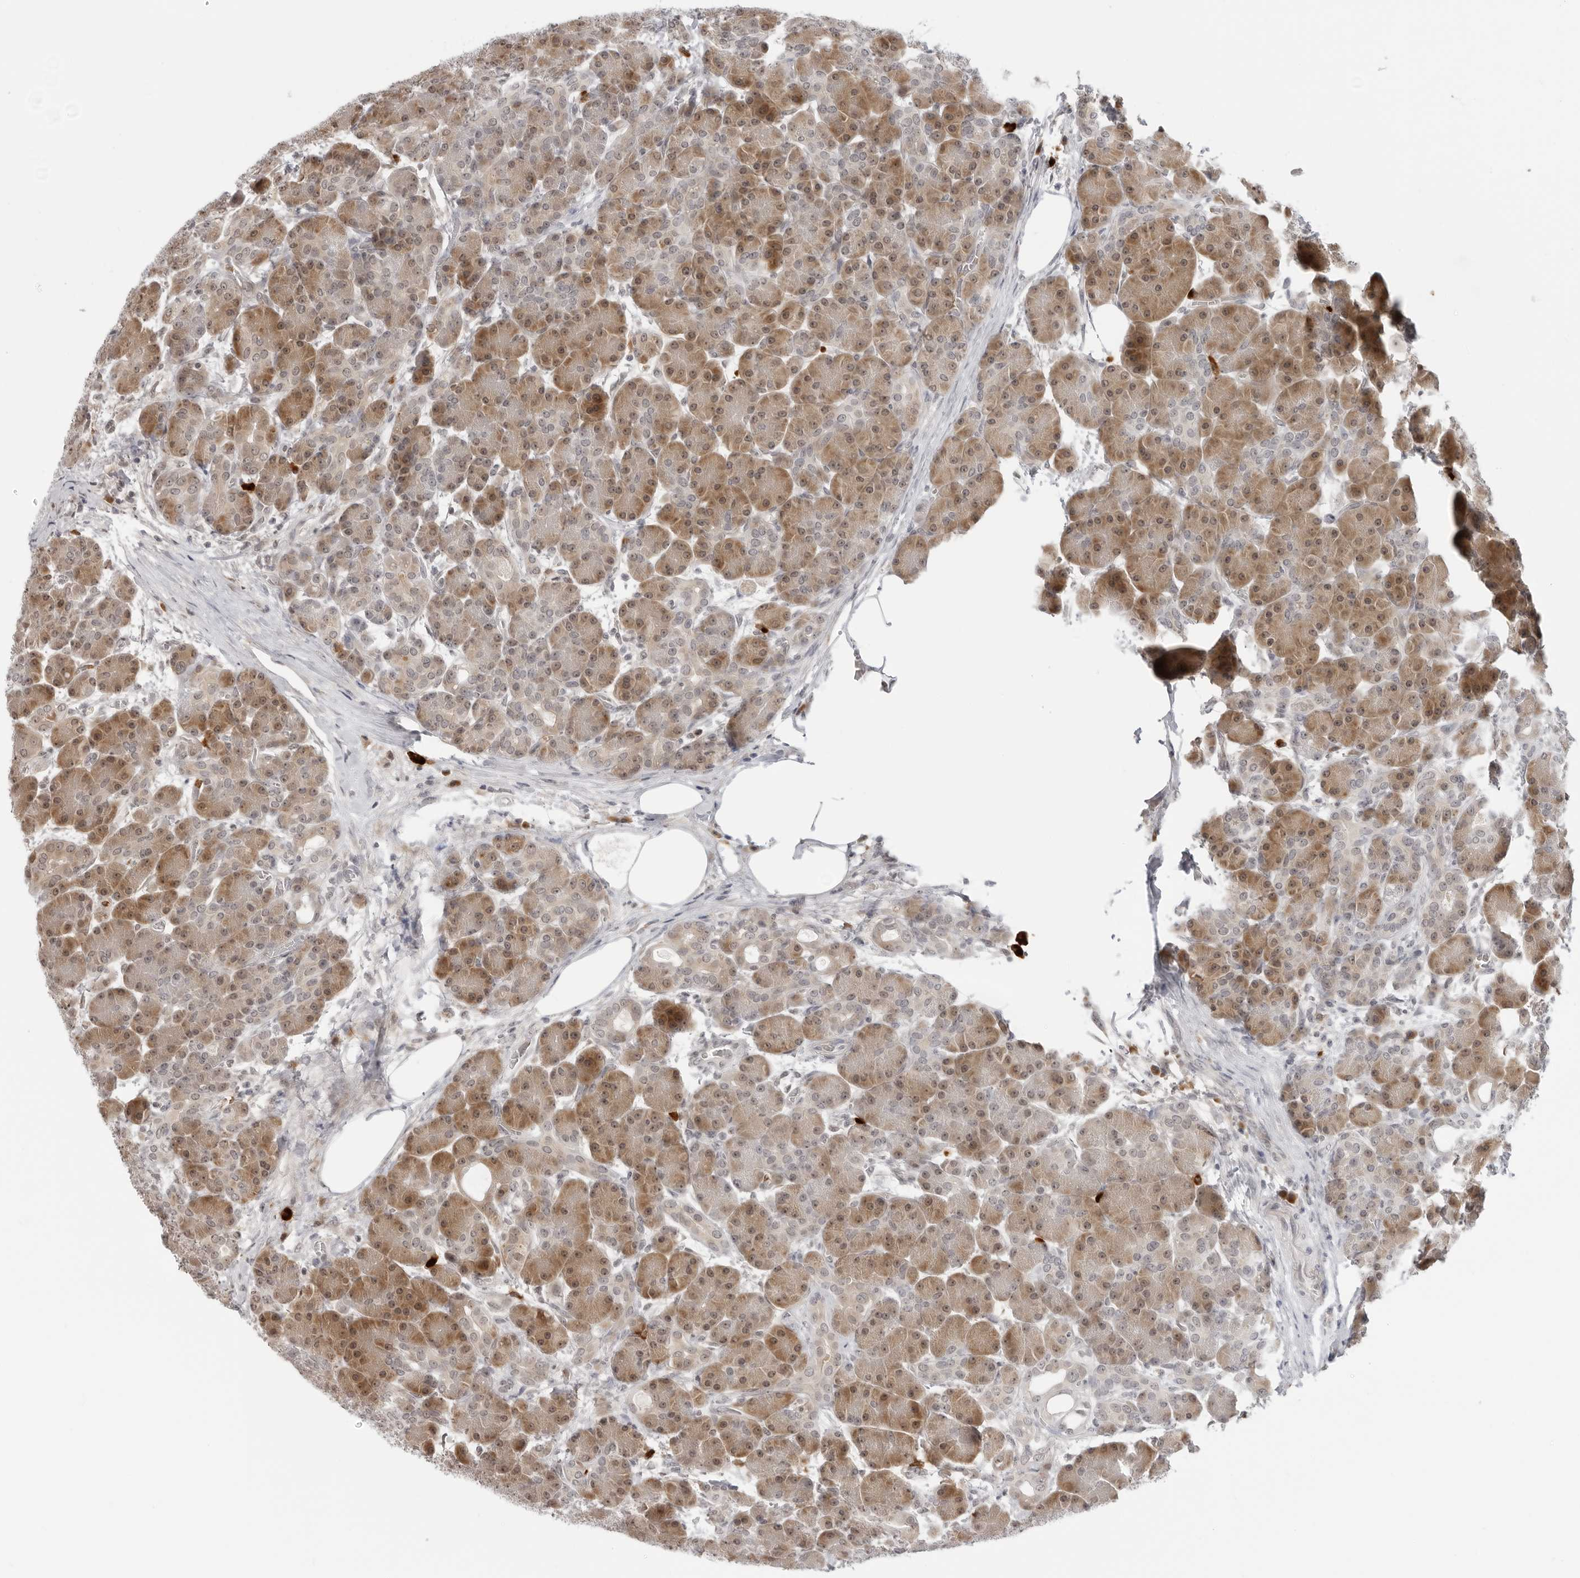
{"staining": {"intensity": "moderate", "quantity": ">75%", "location": "cytoplasmic/membranous"}, "tissue": "pancreas", "cell_type": "Exocrine glandular cells", "image_type": "normal", "snomed": [{"axis": "morphology", "description": "Normal tissue, NOS"}, {"axis": "topography", "description": "Pancreas"}], "caption": "Moderate cytoplasmic/membranous protein staining is identified in approximately >75% of exocrine glandular cells in pancreas. (brown staining indicates protein expression, while blue staining denotes nuclei).", "gene": "SUGCT", "patient": {"sex": "male", "age": 63}}